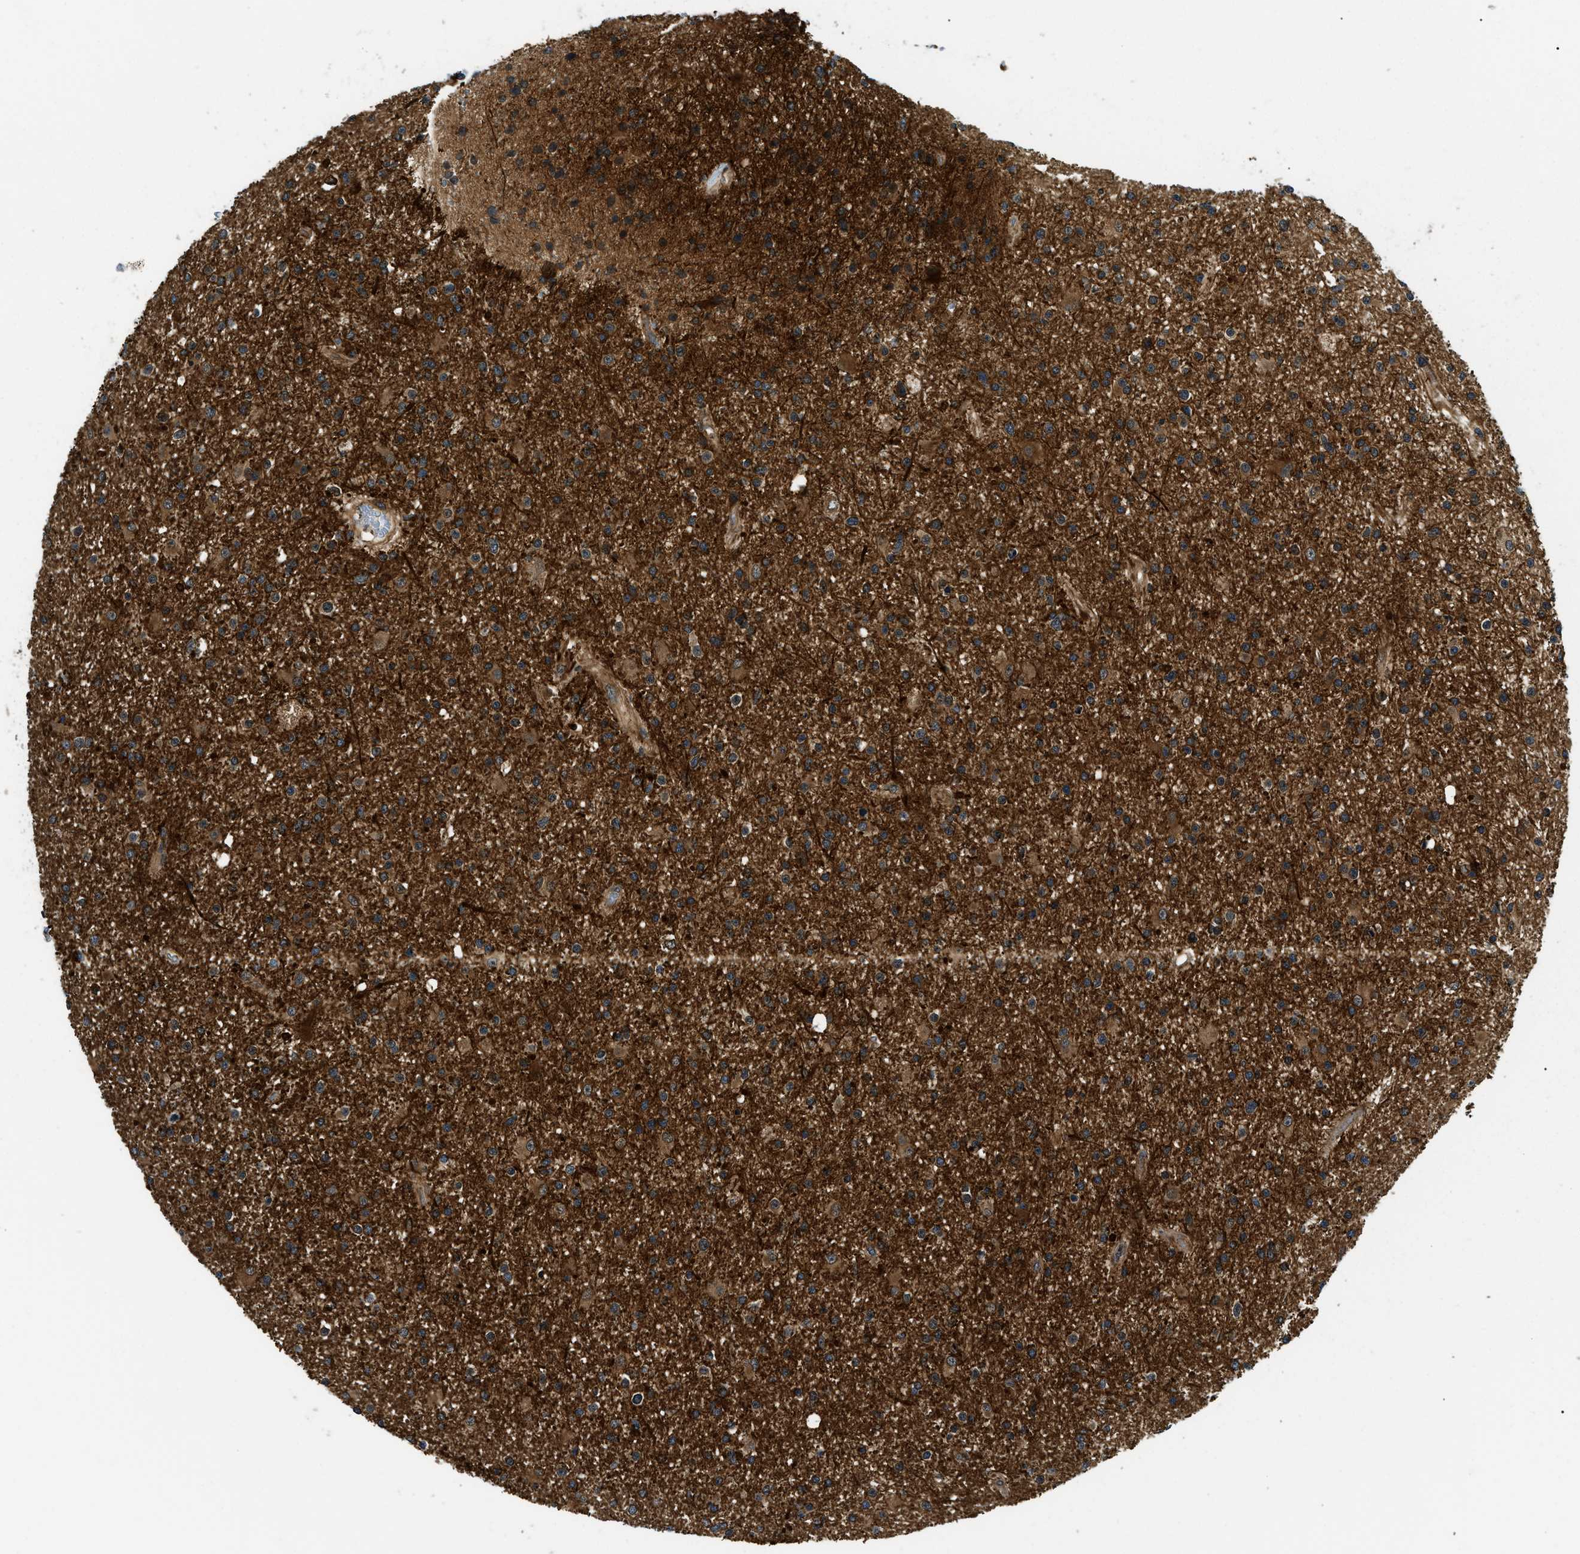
{"staining": {"intensity": "strong", "quantity": ">75%", "location": "cytoplasmic/membranous"}, "tissue": "glioma", "cell_type": "Tumor cells", "image_type": "cancer", "snomed": [{"axis": "morphology", "description": "Glioma, malignant, High grade"}, {"axis": "topography", "description": "Brain"}], "caption": "Tumor cells show high levels of strong cytoplasmic/membranous positivity in approximately >75% of cells in glioma.", "gene": "ATP6AP1", "patient": {"sex": "male", "age": 33}}